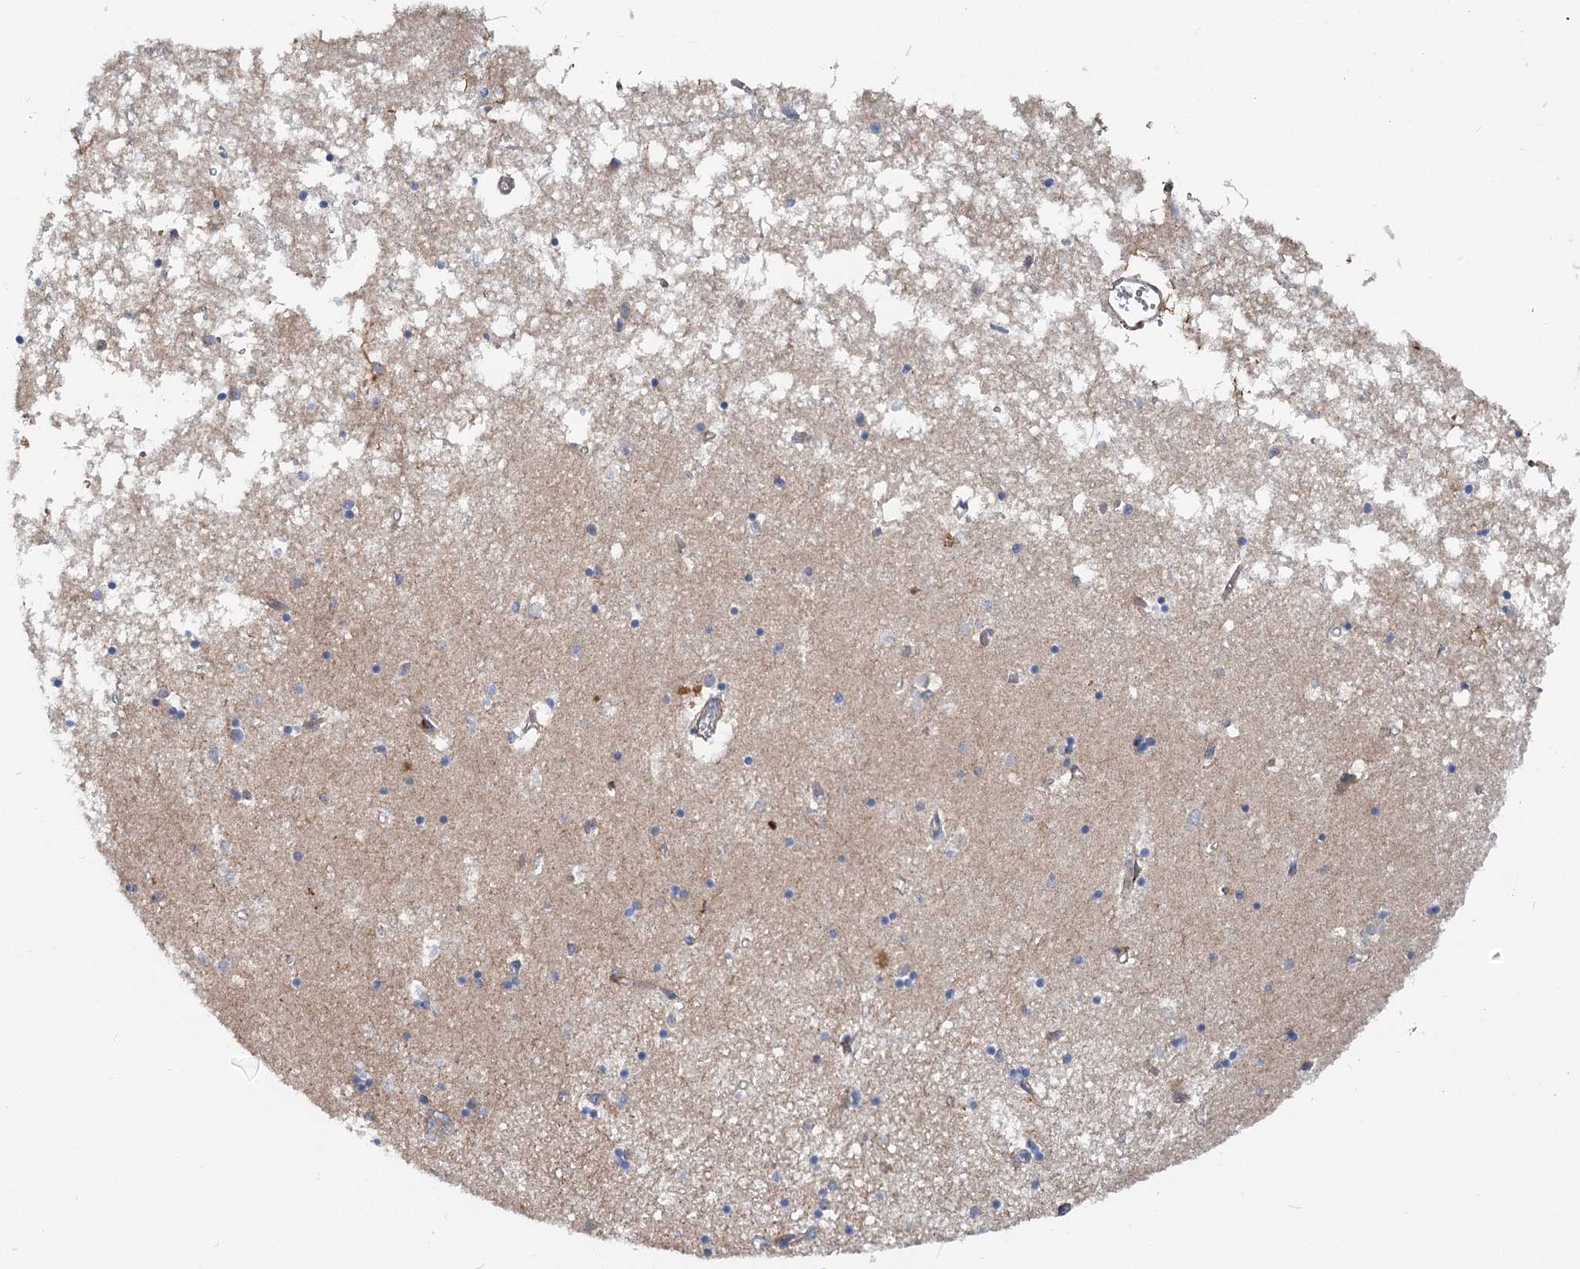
{"staining": {"intensity": "weak", "quantity": "<25%", "location": "cytoplasmic/membranous"}, "tissue": "hippocampus", "cell_type": "Glial cells", "image_type": "normal", "snomed": [{"axis": "morphology", "description": "Normal tissue, NOS"}, {"axis": "topography", "description": "Hippocampus"}], "caption": "Immunohistochemistry (IHC) of unremarkable human hippocampus exhibits no expression in glial cells.", "gene": "CIB4", "patient": {"sex": "male", "age": 70}}